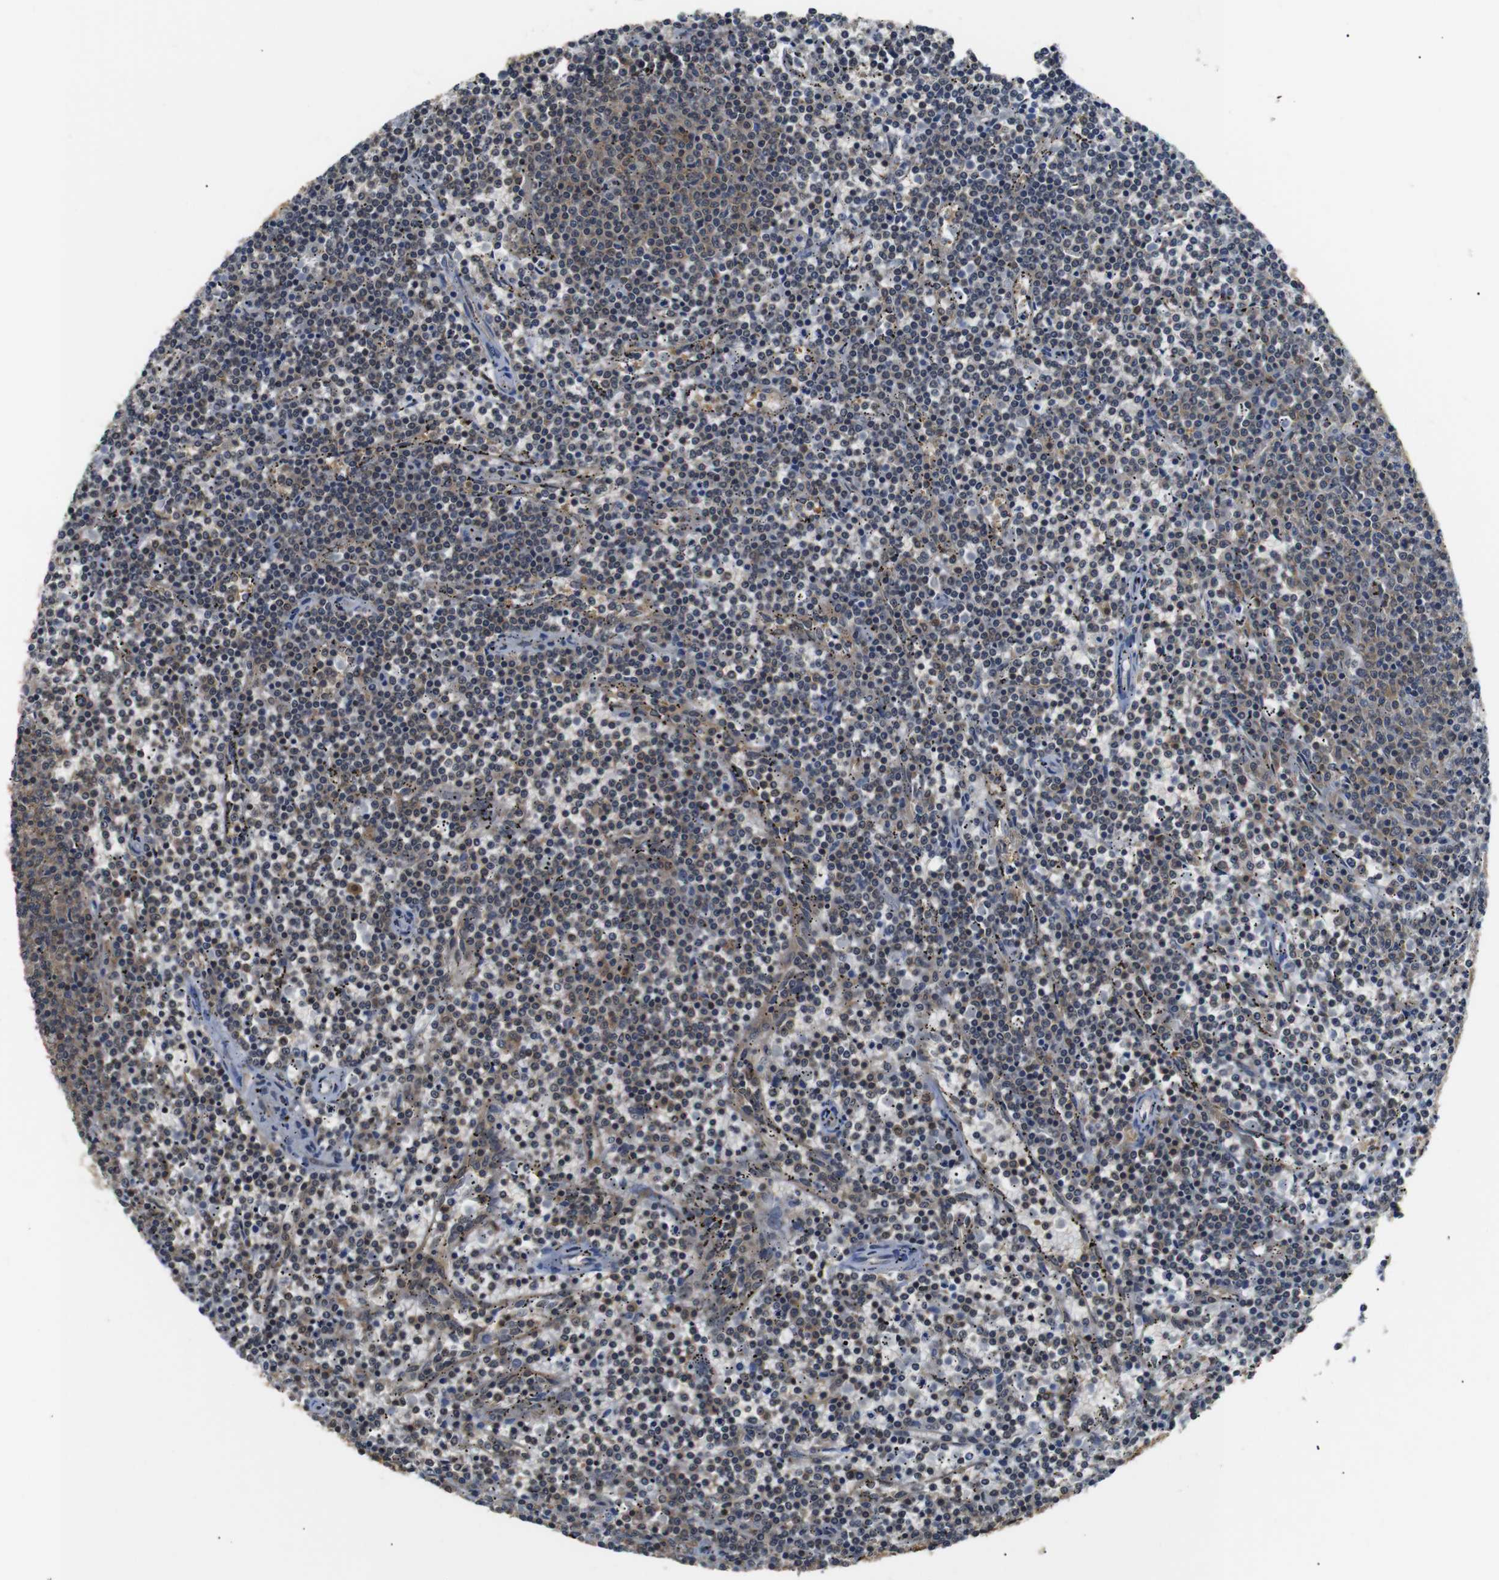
{"staining": {"intensity": "moderate", "quantity": "25%-75%", "location": "cytoplasmic/membranous"}, "tissue": "lymphoma", "cell_type": "Tumor cells", "image_type": "cancer", "snomed": [{"axis": "morphology", "description": "Malignant lymphoma, non-Hodgkin's type, Low grade"}, {"axis": "topography", "description": "Spleen"}], "caption": "A high-resolution photomicrograph shows immunohistochemistry staining of low-grade malignant lymphoma, non-Hodgkin's type, which reveals moderate cytoplasmic/membranous positivity in approximately 25%-75% of tumor cells. The protein of interest is stained brown, and the nuclei are stained in blue (DAB IHC with brightfield microscopy, high magnification).", "gene": "UBXN1", "patient": {"sex": "female", "age": 50}}